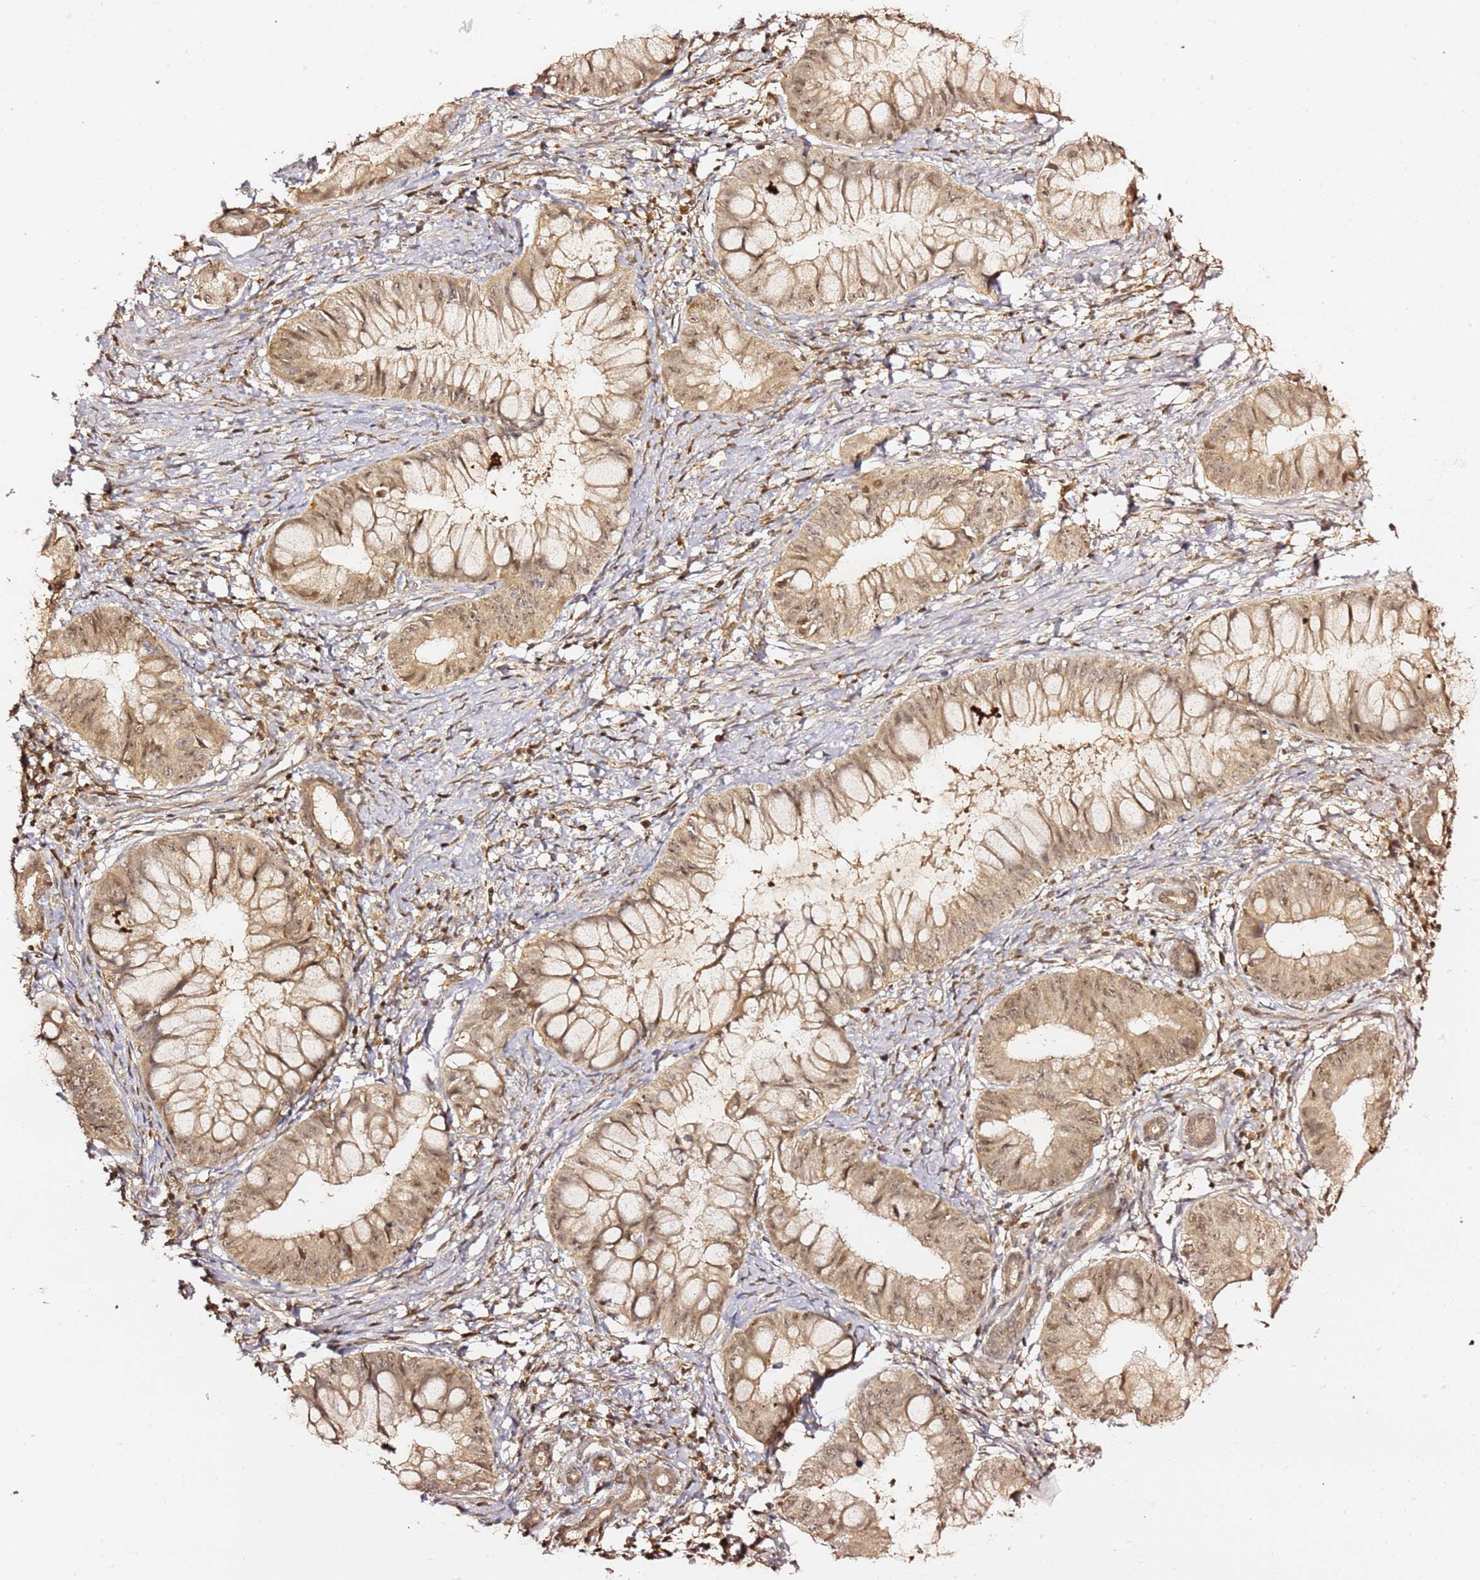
{"staining": {"intensity": "moderate", "quantity": ">75%", "location": "cytoplasmic/membranous,nuclear"}, "tissue": "pancreatic cancer", "cell_type": "Tumor cells", "image_type": "cancer", "snomed": [{"axis": "morphology", "description": "Adenocarcinoma, NOS"}, {"axis": "topography", "description": "Pancreas"}], "caption": "Adenocarcinoma (pancreatic) stained with a brown dye displays moderate cytoplasmic/membranous and nuclear positive staining in about >75% of tumor cells.", "gene": "OR5V1", "patient": {"sex": "male", "age": 48}}